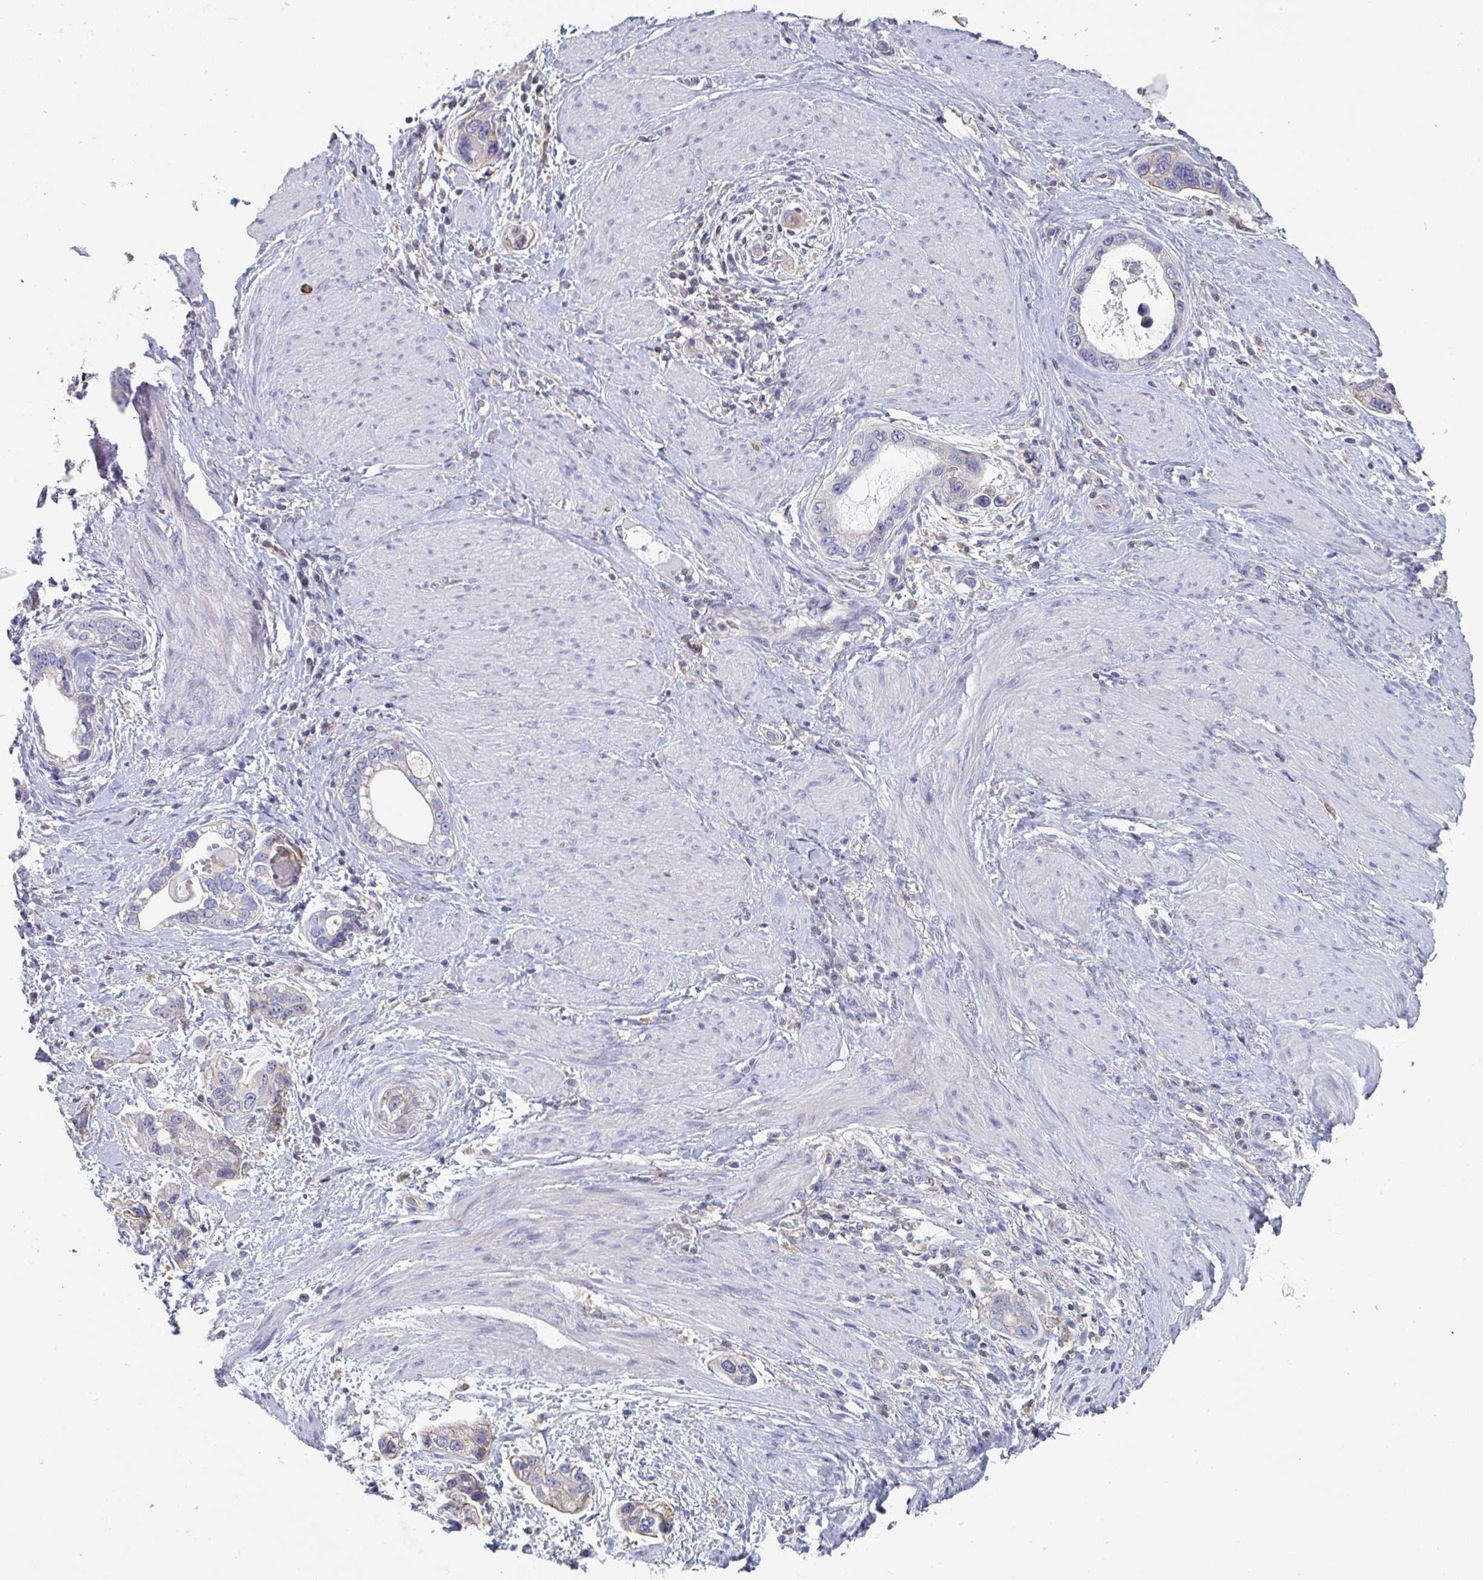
{"staining": {"intensity": "negative", "quantity": "none", "location": "none"}, "tissue": "stomach cancer", "cell_type": "Tumor cells", "image_type": "cancer", "snomed": [{"axis": "morphology", "description": "Adenocarcinoma, NOS"}, {"axis": "topography", "description": "Stomach, lower"}], "caption": "IHC photomicrograph of neoplastic tissue: human stomach cancer stained with DAB (3,3'-diaminobenzidine) exhibits no significant protein positivity in tumor cells.", "gene": "DISP2", "patient": {"sex": "female", "age": 93}}